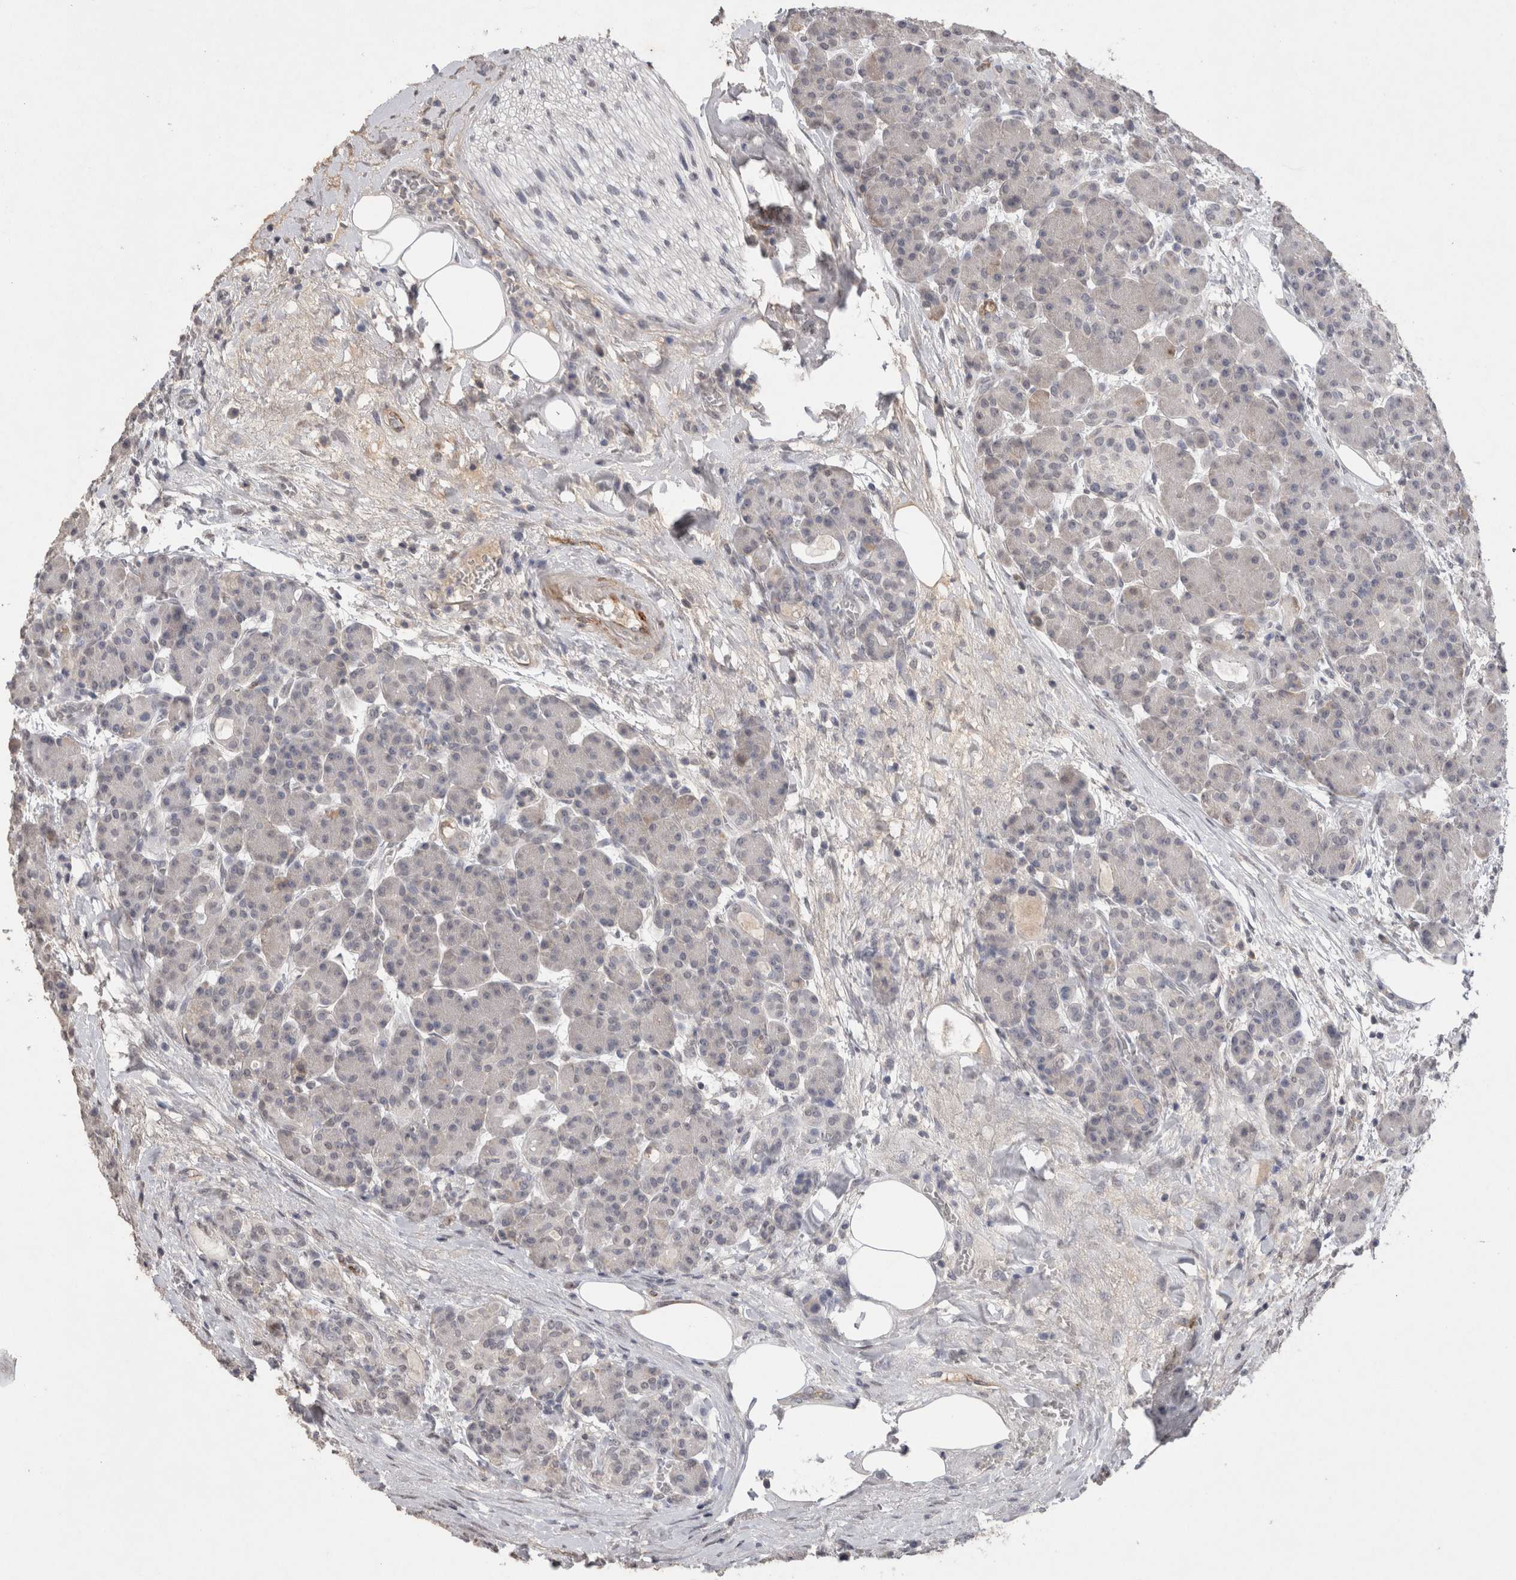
{"staining": {"intensity": "negative", "quantity": "none", "location": "none"}, "tissue": "pancreas", "cell_type": "Exocrine glandular cells", "image_type": "normal", "snomed": [{"axis": "morphology", "description": "Normal tissue, NOS"}, {"axis": "topography", "description": "Pancreas"}], "caption": "Exocrine glandular cells are negative for brown protein staining in normal pancreas. (Stains: DAB (3,3'-diaminobenzidine) immunohistochemistry (IHC) with hematoxylin counter stain, Microscopy: brightfield microscopy at high magnification).", "gene": "CDH13", "patient": {"sex": "male", "age": 63}}